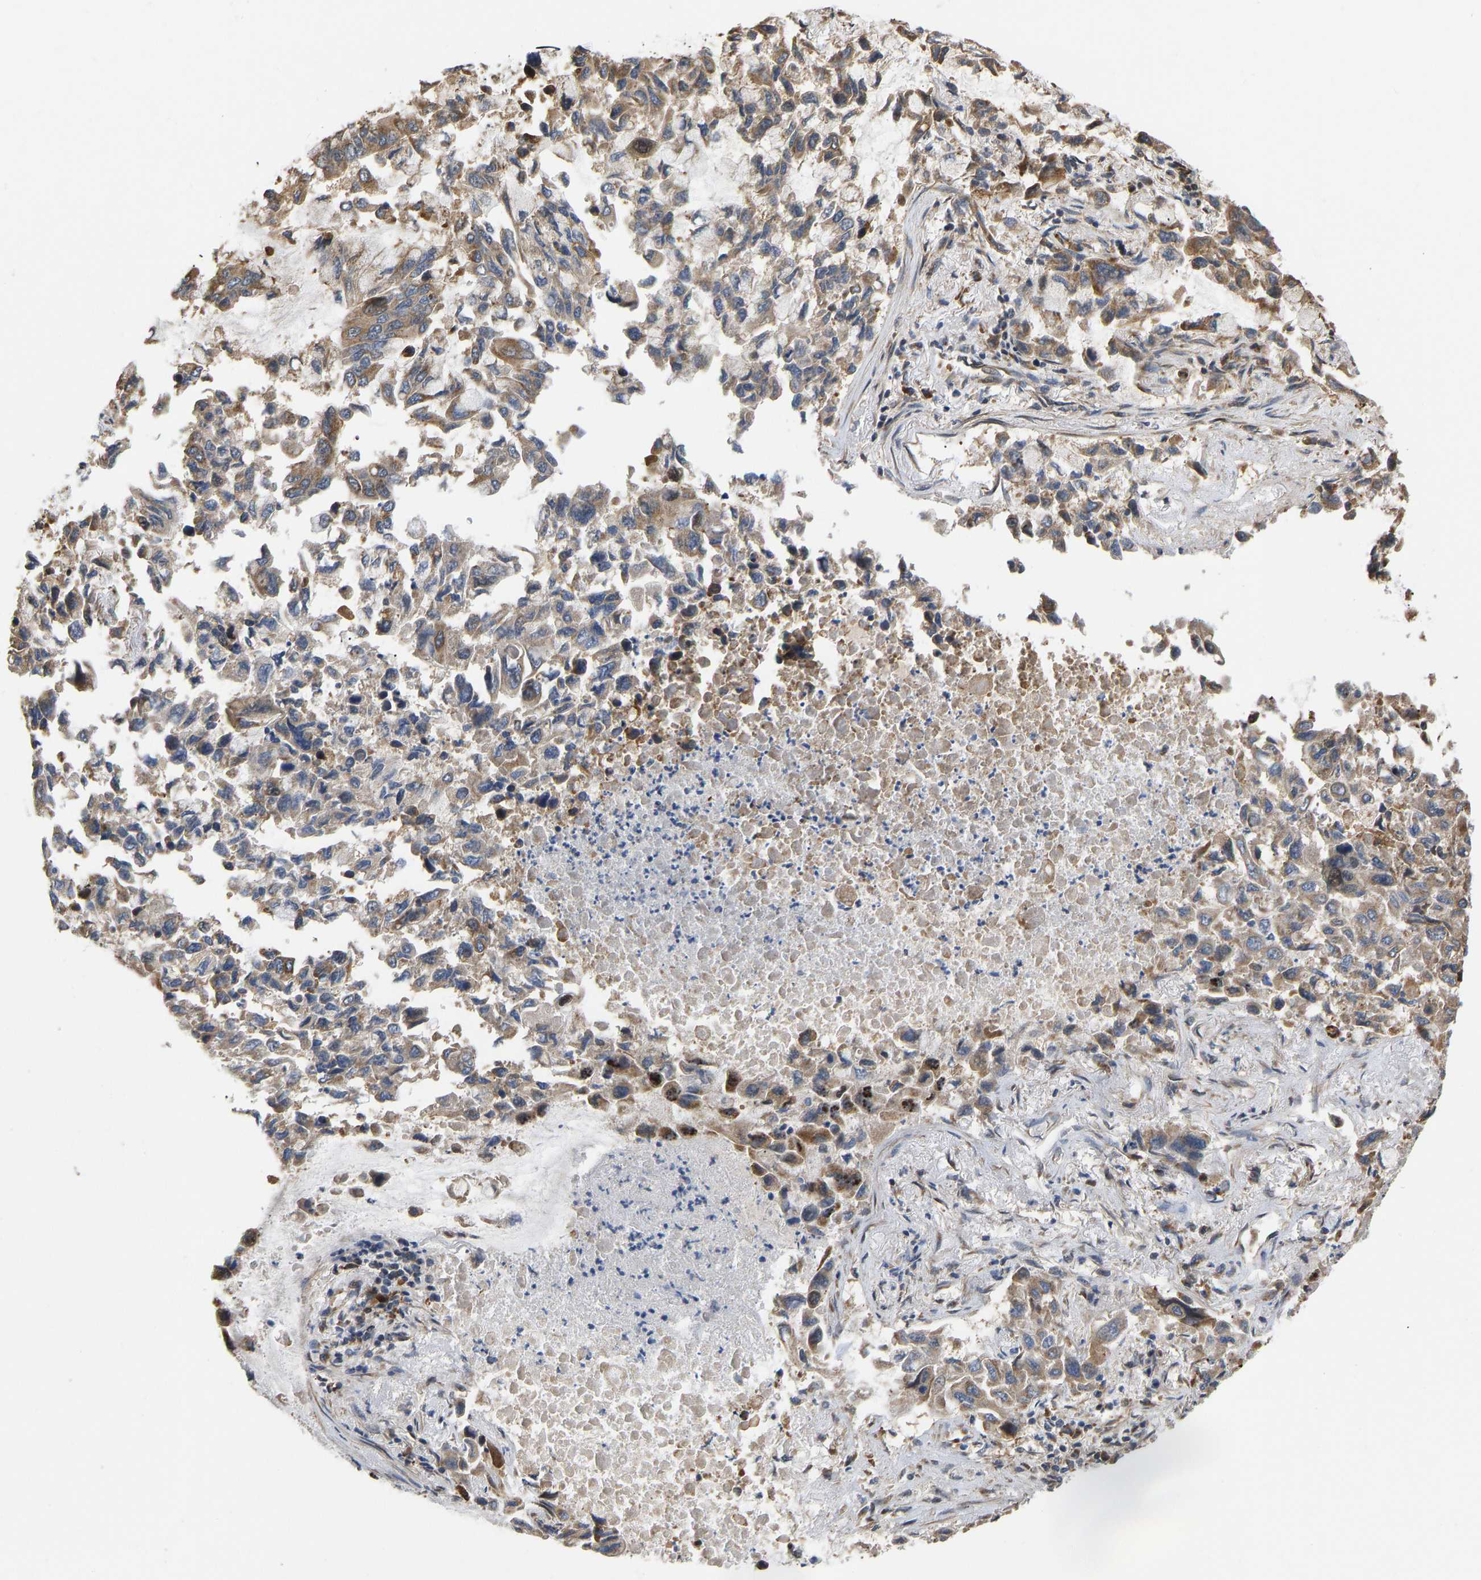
{"staining": {"intensity": "weak", "quantity": ">75%", "location": "cytoplasmic/membranous"}, "tissue": "lung cancer", "cell_type": "Tumor cells", "image_type": "cancer", "snomed": [{"axis": "morphology", "description": "Adenocarcinoma, NOS"}, {"axis": "topography", "description": "Lung"}], "caption": "DAB (3,3'-diaminobenzidine) immunohistochemical staining of human lung adenocarcinoma demonstrates weak cytoplasmic/membranous protein positivity in approximately >75% of tumor cells.", "gene": "YIPF4", "patient": {"sex": "male", "age": 64}}